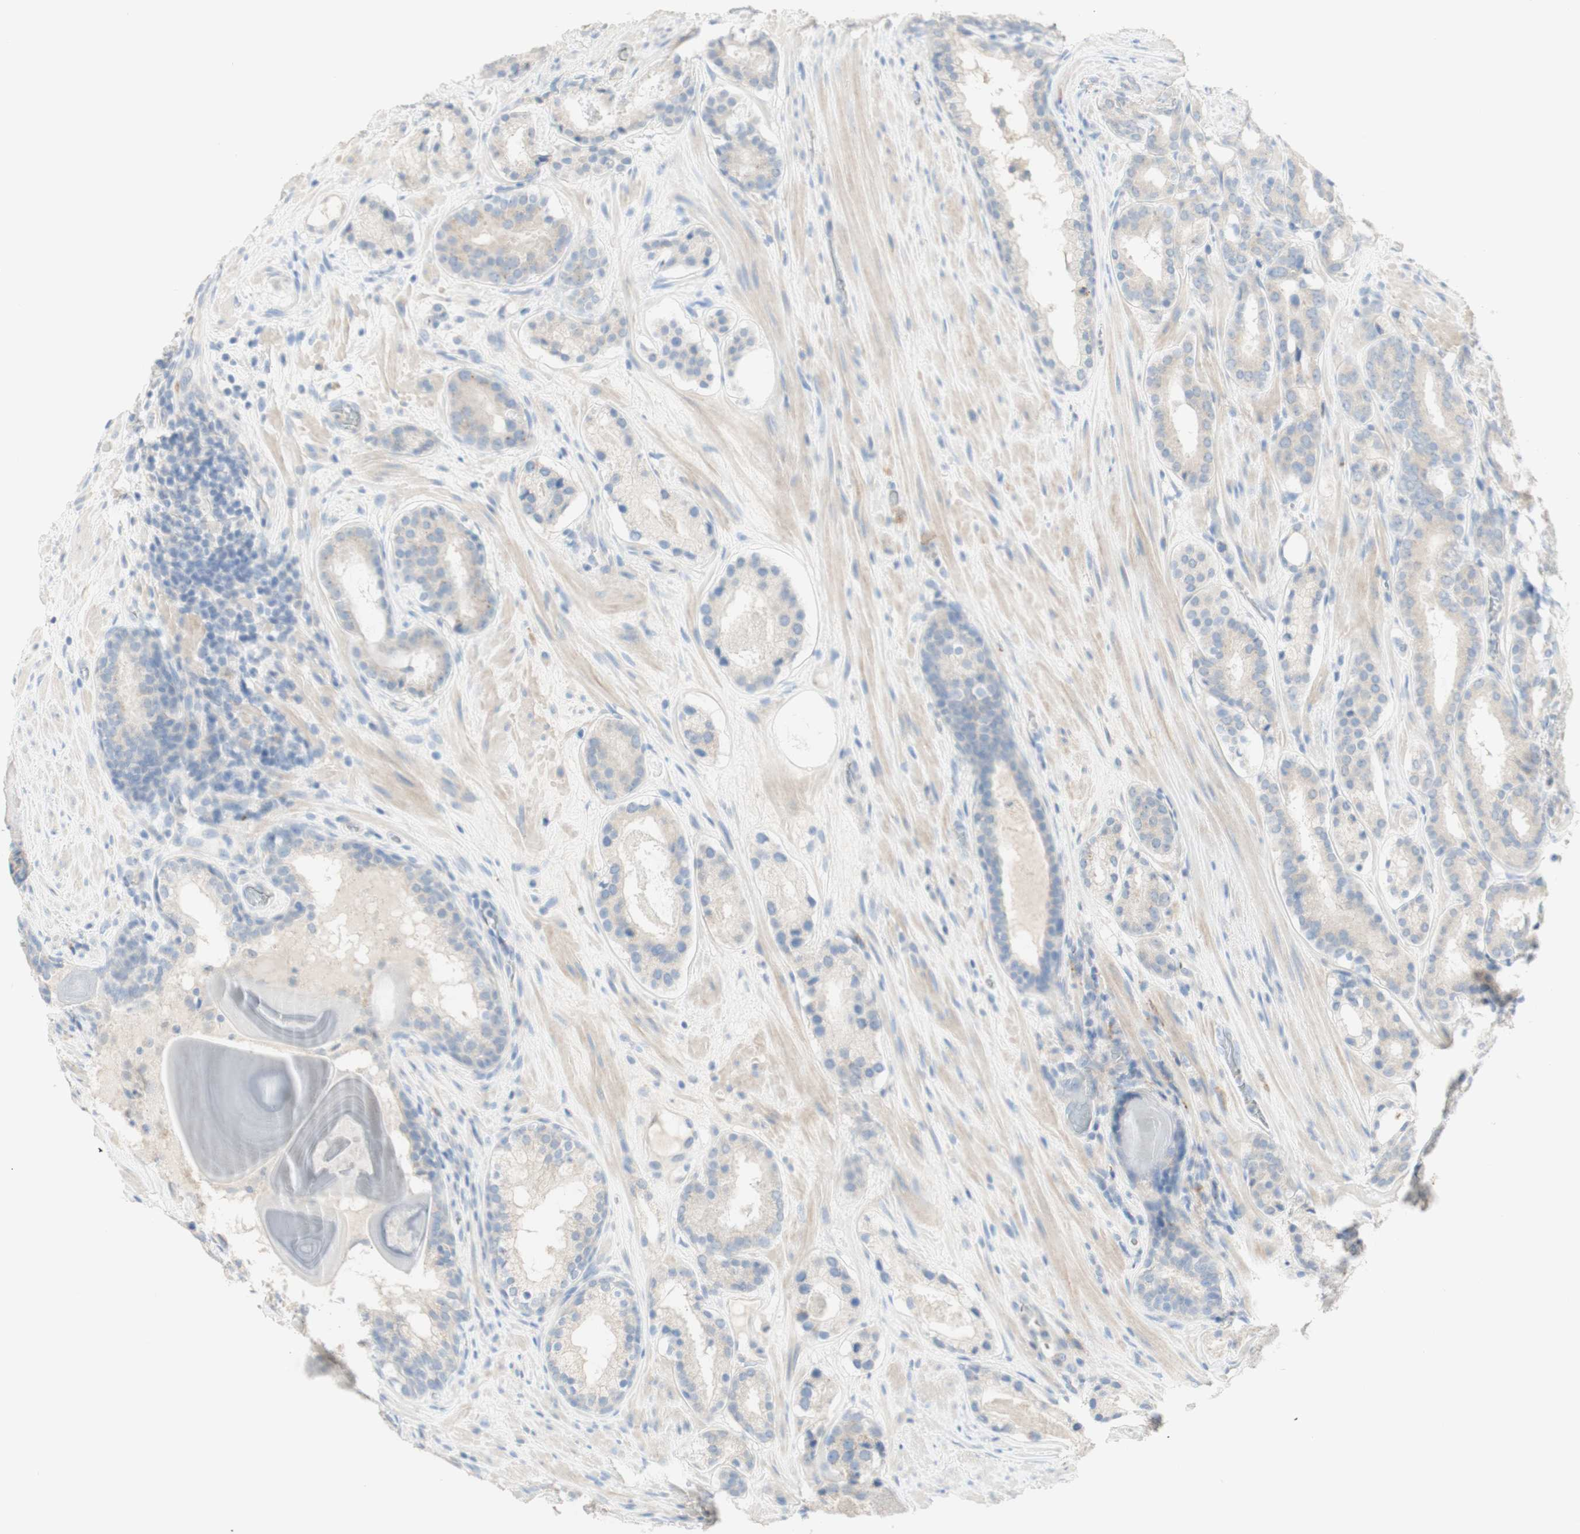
{"staining": {"intensity": "weak", "quantity": ">75%", "location": "cytoplasmic/membranous"}, "tissue": "prostate cancer", "cell_type": "Tumor cells", "image_type": "cancer", "snomed": [{"axis": "morphology", "description": "Adenocarcinoma, Low grade"}, {"axis": "topography", "description": "Prostate"}], "caption": "Immunohistochemical staining of human adenocarcinoma (low-grade) (prostate) exhibits weak cytoplasmic/membranous protein positivity in about >75% of tumor cells. (Brightfield microscopy of DAB IHC at high magnification).", "gene": "MANEA", "patient": {"sex": "male", "age": 69}}